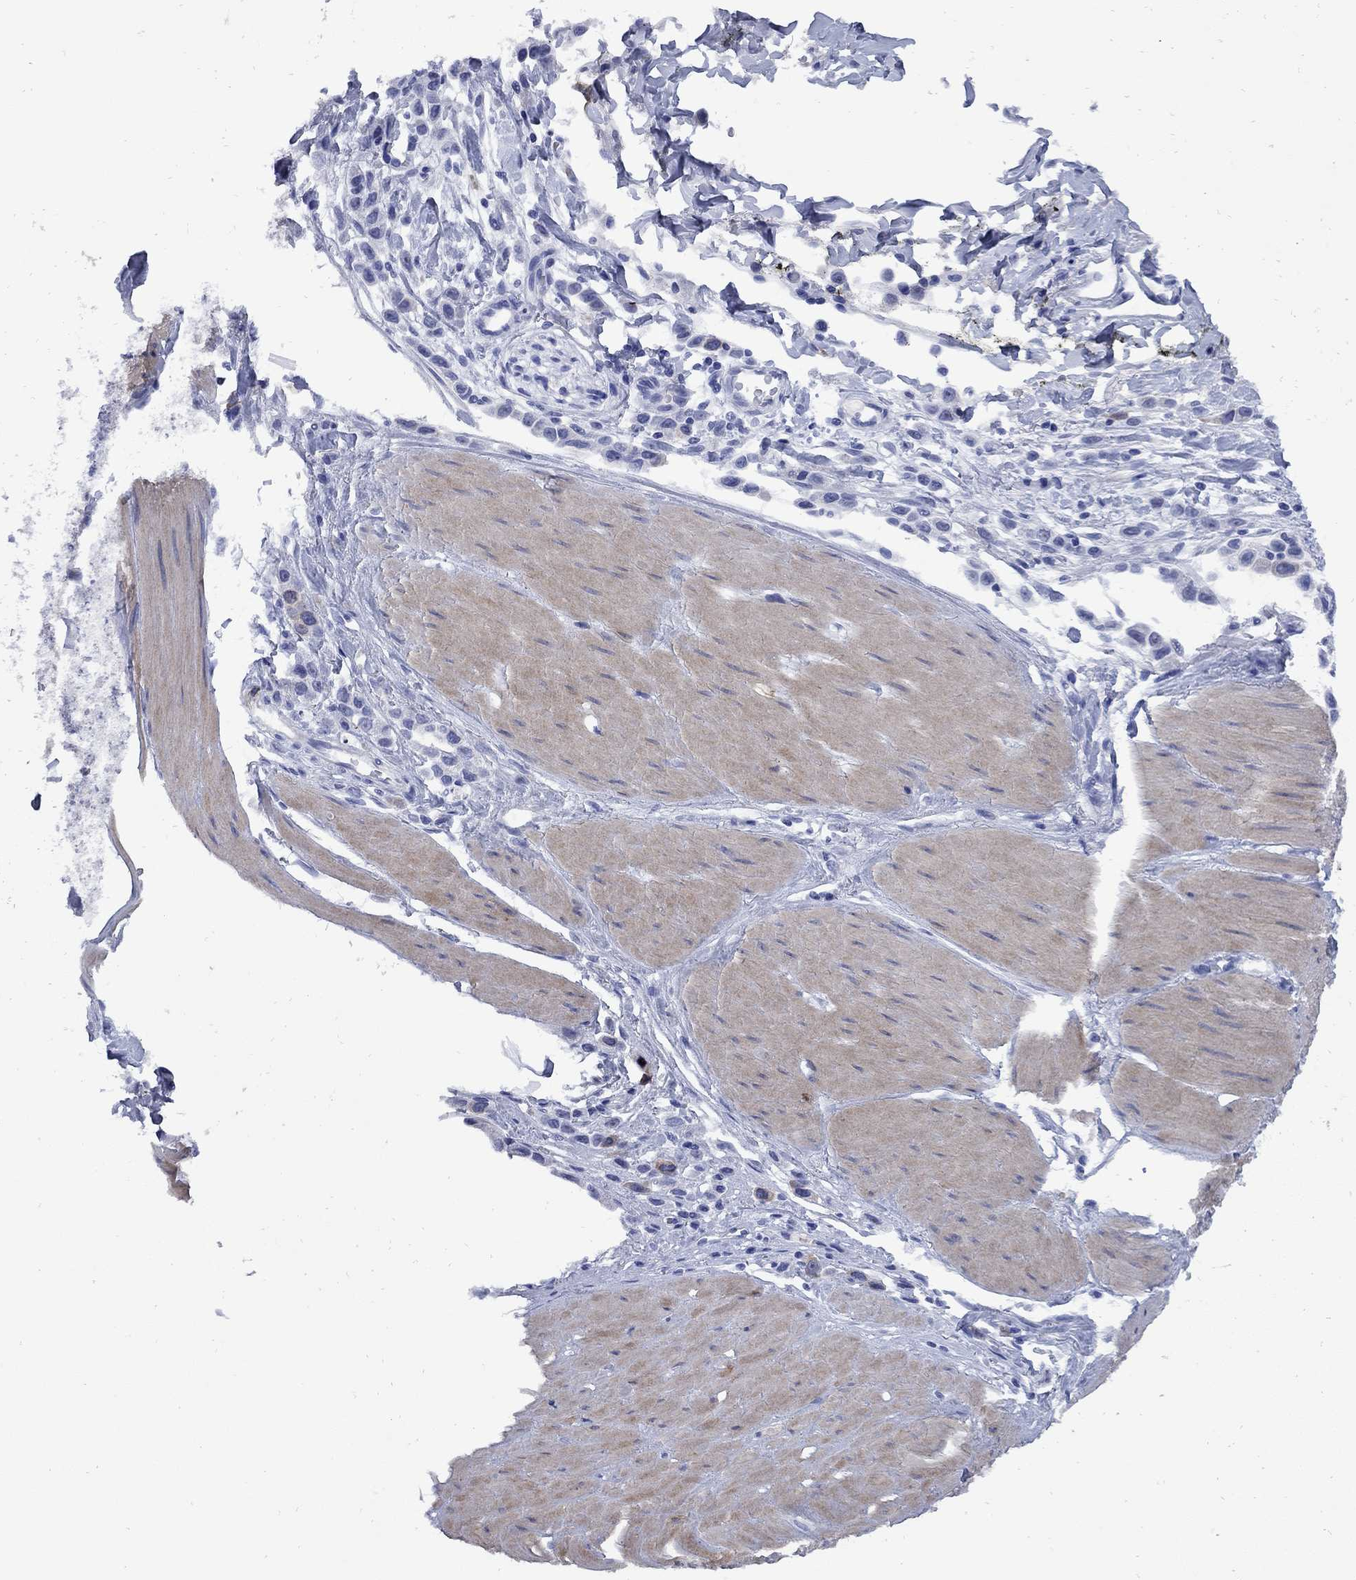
{"staining": {"intensity": "weak", "quantity": "<25%", "location": "cytoplasmic/membranous"}, "tissue": "stomach cancer", "cell_type": "Tumor cells", "image_type": "cancer", "snomed": [{"axis": "morphology", "description": "Adenocarcinoma, NOS"}, {"axis": "topography", "description": "Stomach"}], "caption": "The histopathology image exhibits no significant expression in tumor cells of stomach cancer (adenocarcinoma).", "gene": "TACC3", "patient": {"sex": "male", "age": 47}}